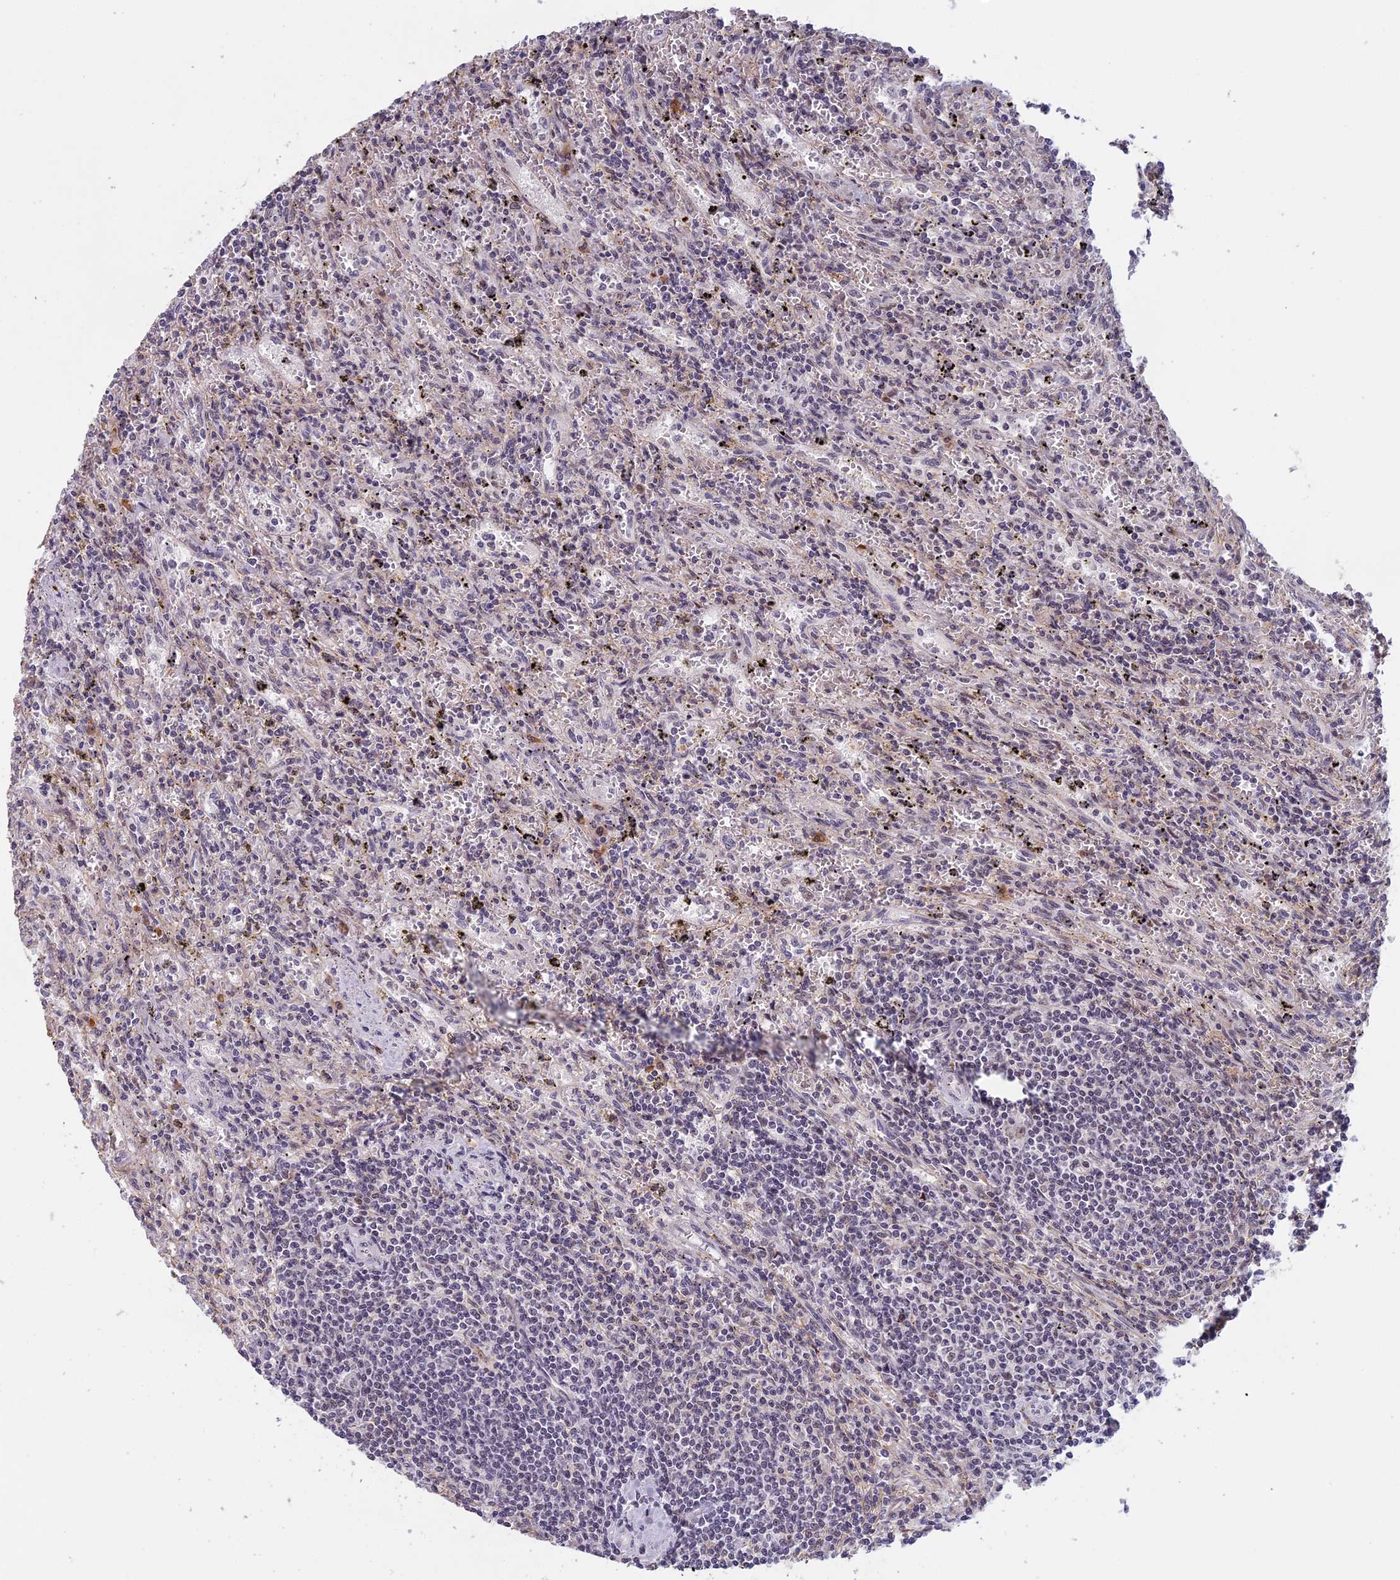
{"staining": {"intensity": "negative", "quantity": "none", "location": "none"}, "tissue": "lymphoma", "cell_type": "Tumor cells", "image_type": "cancer", "snomed": [{"axis": "morphology", "description": "Malignant lymphoma, non-Hodgkin's type, Low grade"}, {"axis": "topography", "description": "Spleen"}], "caption": "Immunohistochemistry of low-grade malignant lymphoma, non-Hodgkin's type reveals no expression in tumor cells.", "gene": "MORF4L1", "patient": {"sex": "male", "age": 76}}